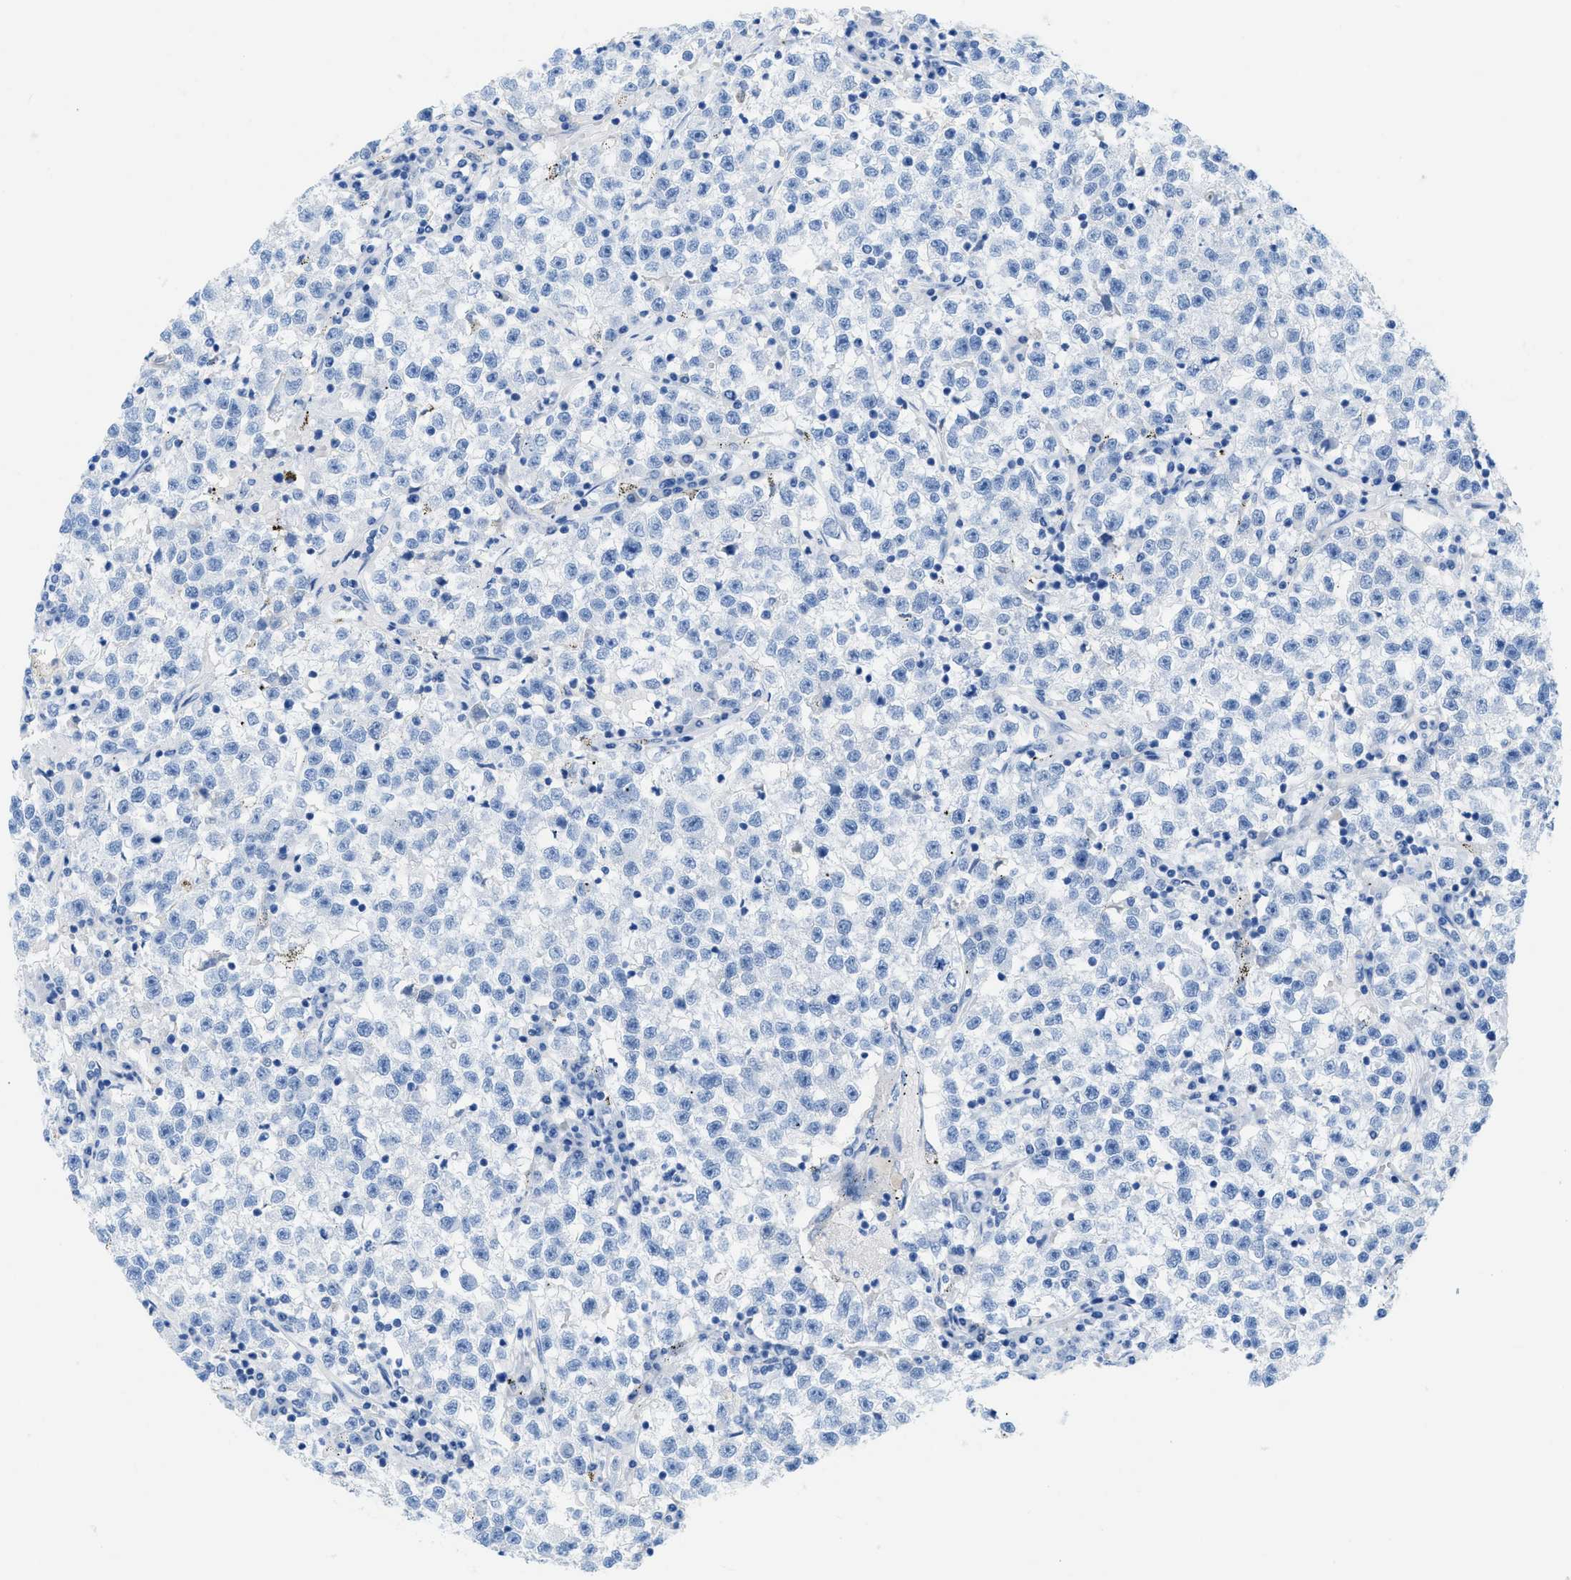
{"staining": {"intensity": "negative", "quantity": "none", "location": "none"}, "tissue": "testis cancer", "cell_type": "Tumor cells", "image_type": "cancer", "snomed": [{"axis": "morphology", "description": "Seminoma, NOS"}, {"axis": "topography", "description": "Testis"}], "caption": "High power microscopy photomicrograph of an immunohistochemistry (IHC) image of testis cancer (seminoma), revealing no significant positivity in tumor cells.", "gene": "COL3A1", "patient": {"sex": "male", "age": 22}}